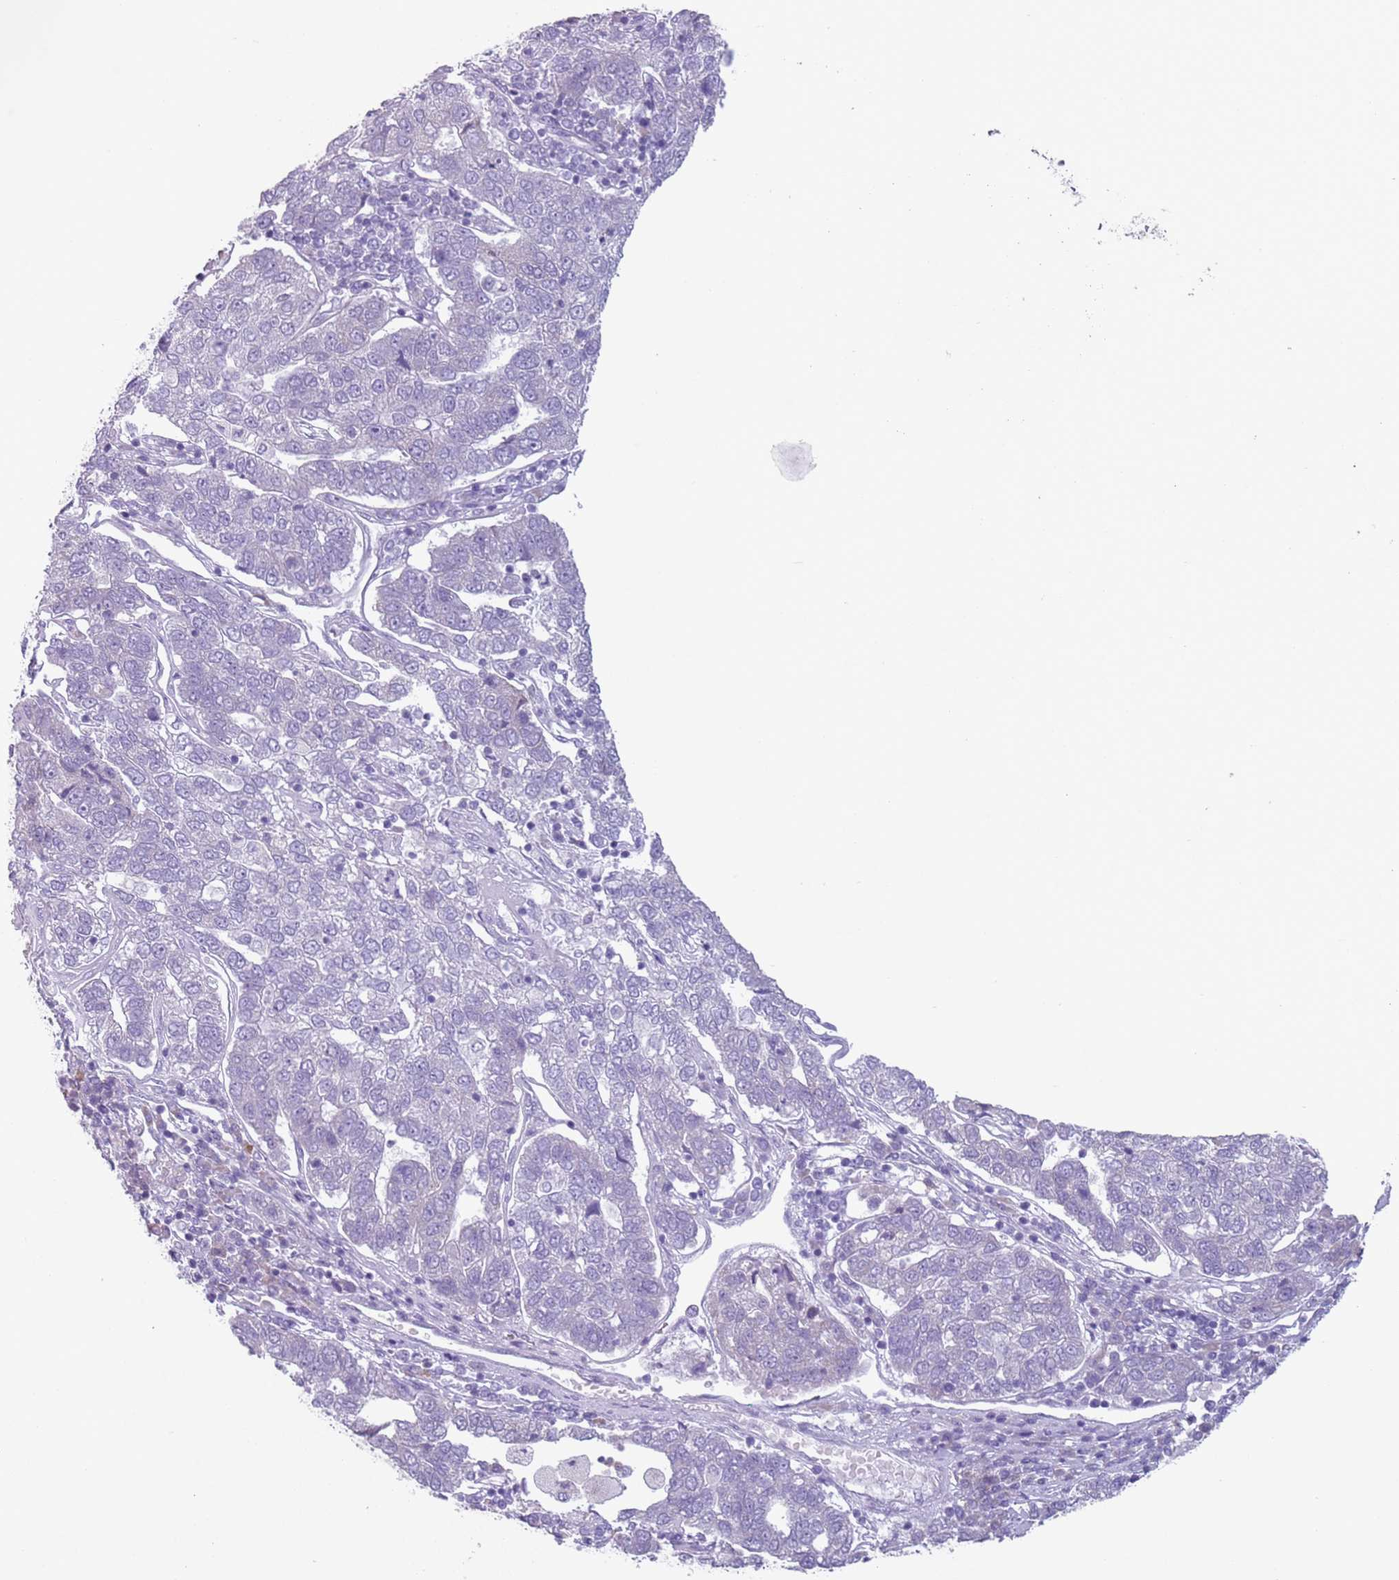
{"staining": {"intensity": "negative", "quantity": "none", "location": "none"}, "tissue": "pancreatic cancer", "cell_type": "Tumor cells", "image_type": "cancer", "snomed": [{"axis": "morphology", "description": "Adenocarcinoma, NOS"}, {"axis": "topography", "description": "Pancreas"}], "caption": "IHC image of neoplastic tissue: pancreatic cancer stained with DAB demonstrates no significant protein staining in tumor cells.", "gene": "HYOU1", "patient": {"sex": "female", "age": 61}}